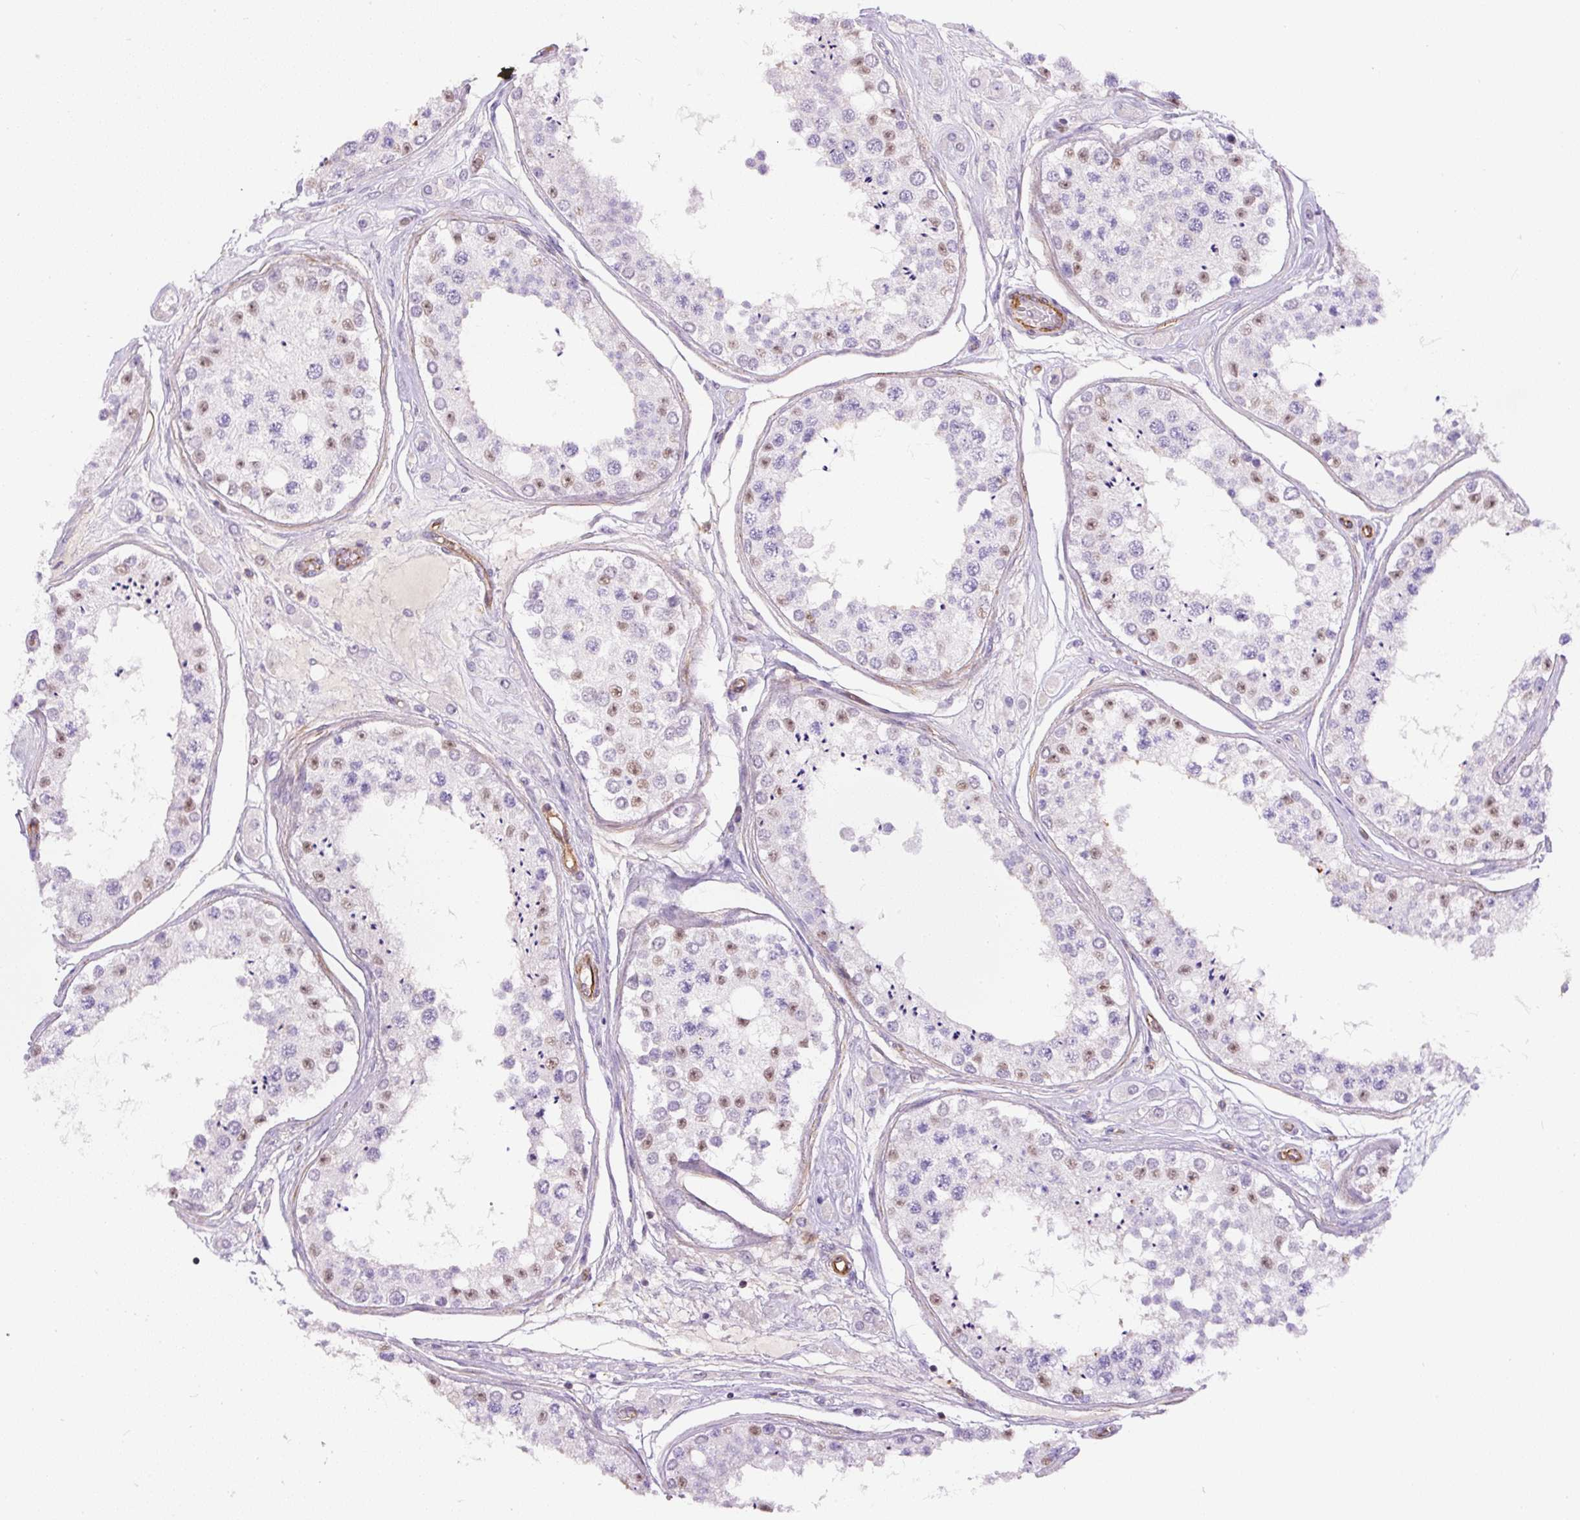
{"staining": {"intensity": "moderate", "quantity": "25%-75%", "location": "nuclear"}, "tissue": "testis", "cell_type": "Cells in seminiferous ducts", "image_type": "normal", "snomed": [{"axis": "morphology", "description": "Normal tissue, NOS"}, {"axis": "topography", "description": "Testis"}], "caption": "Normal testis was stained to show a protein in brown. There is medium levels of moderate nuclear staining in approximately 25%-75% of cells in seminiferous ducts. The staining was performed using DAB, with brown indicating positive protein expression. Nuclei are stained blue with hematoxylin.", "gene": "B3GALT5", "patient": {"sex": "male", "age": 25}}